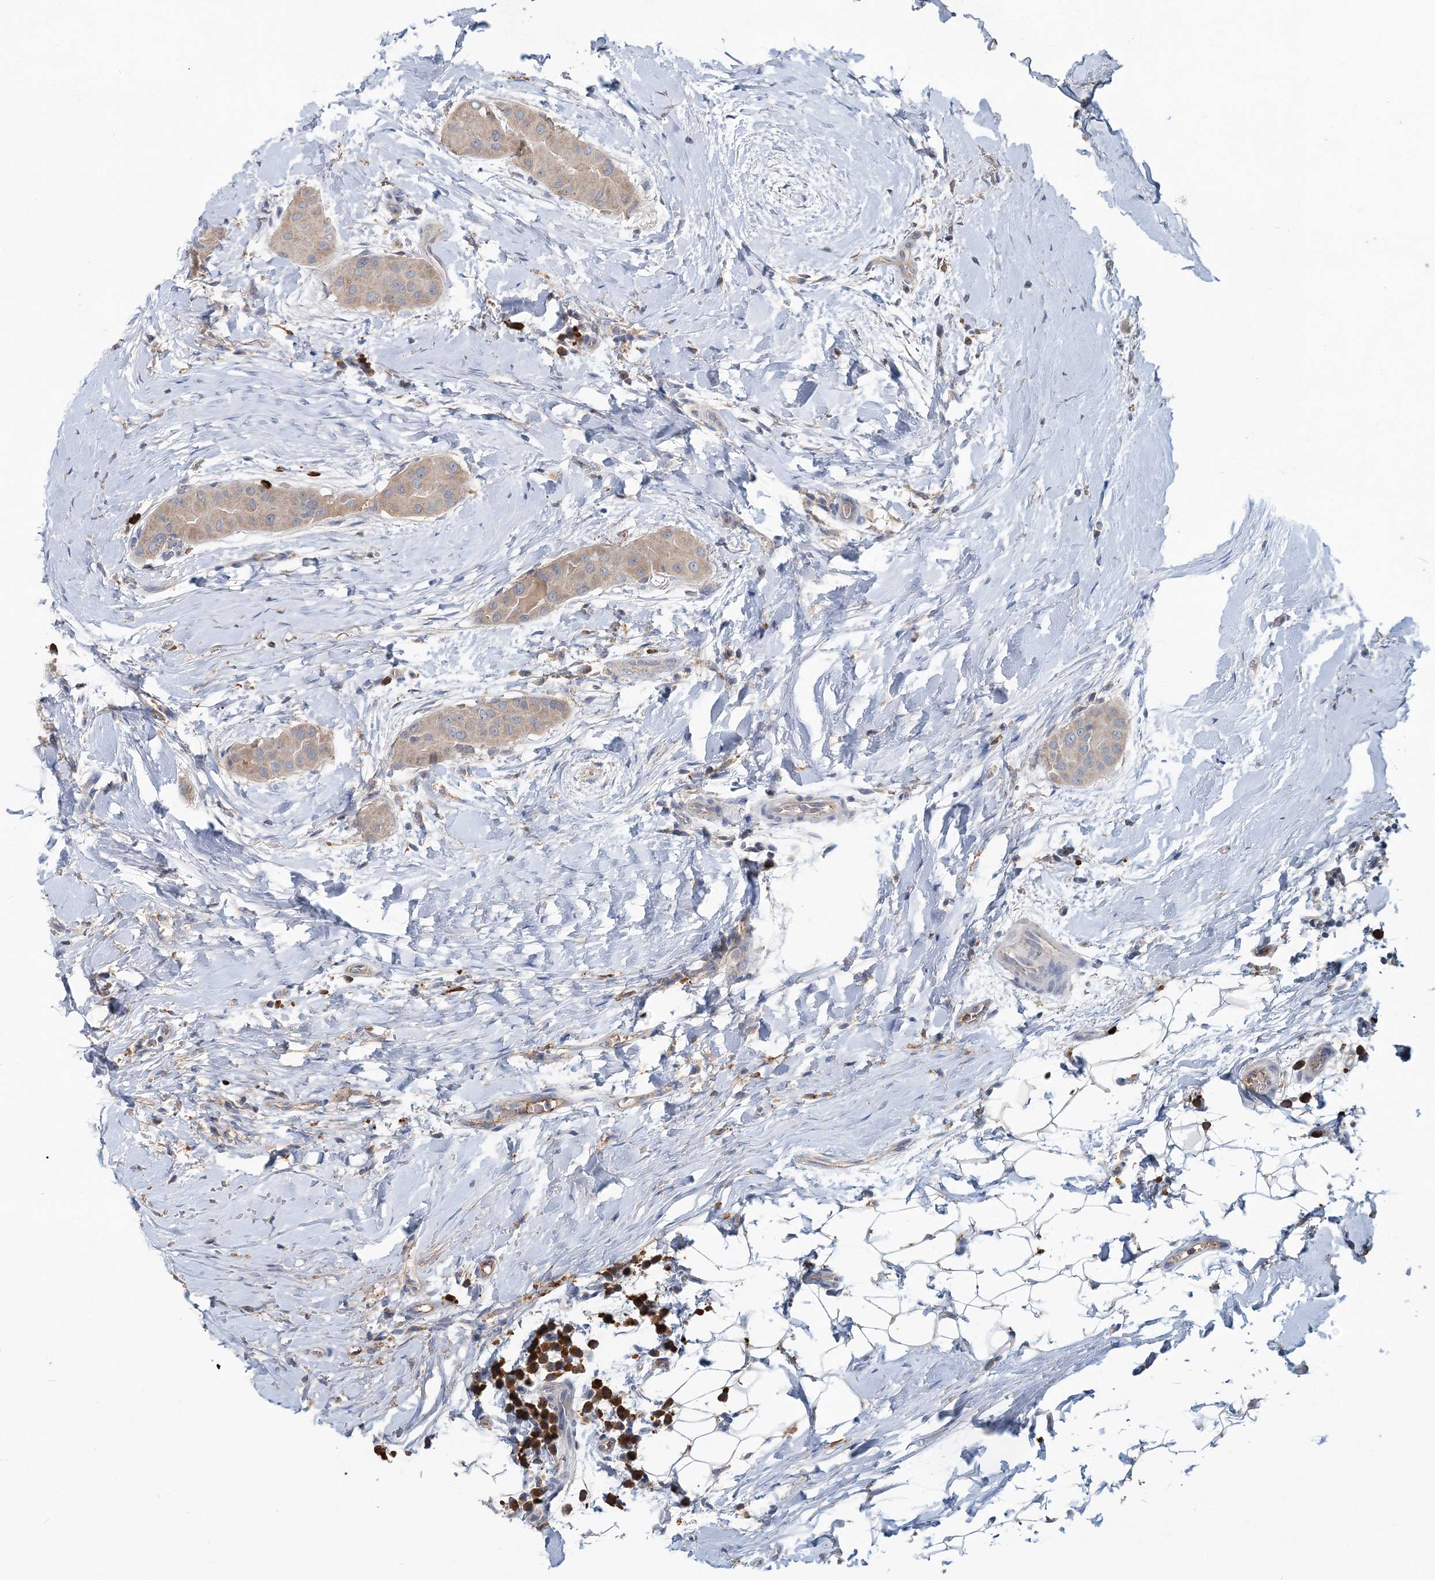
{"staining": {"intensity": "weak", "quantity": ">75%", "location": "cytoplasmic/membranous"}, "tissue": "thyroid cancer", "cell_type": "Tumor cells", "image_type": "cancer", "snomed": [{"axis": "morphology", "description": "Papillary adenocarcinoma, NOS"}, {"axis": "topography", "description": "Thyroid gland"}], "caption": "Protein expression by immunohistochemistry (IHC) displays weak cytoplasmic/membranous positivity in about >75% of tumor cells in thyroid cancer.", "gene": "RNF25", "patient": {"sex": "male", "age": 33}}